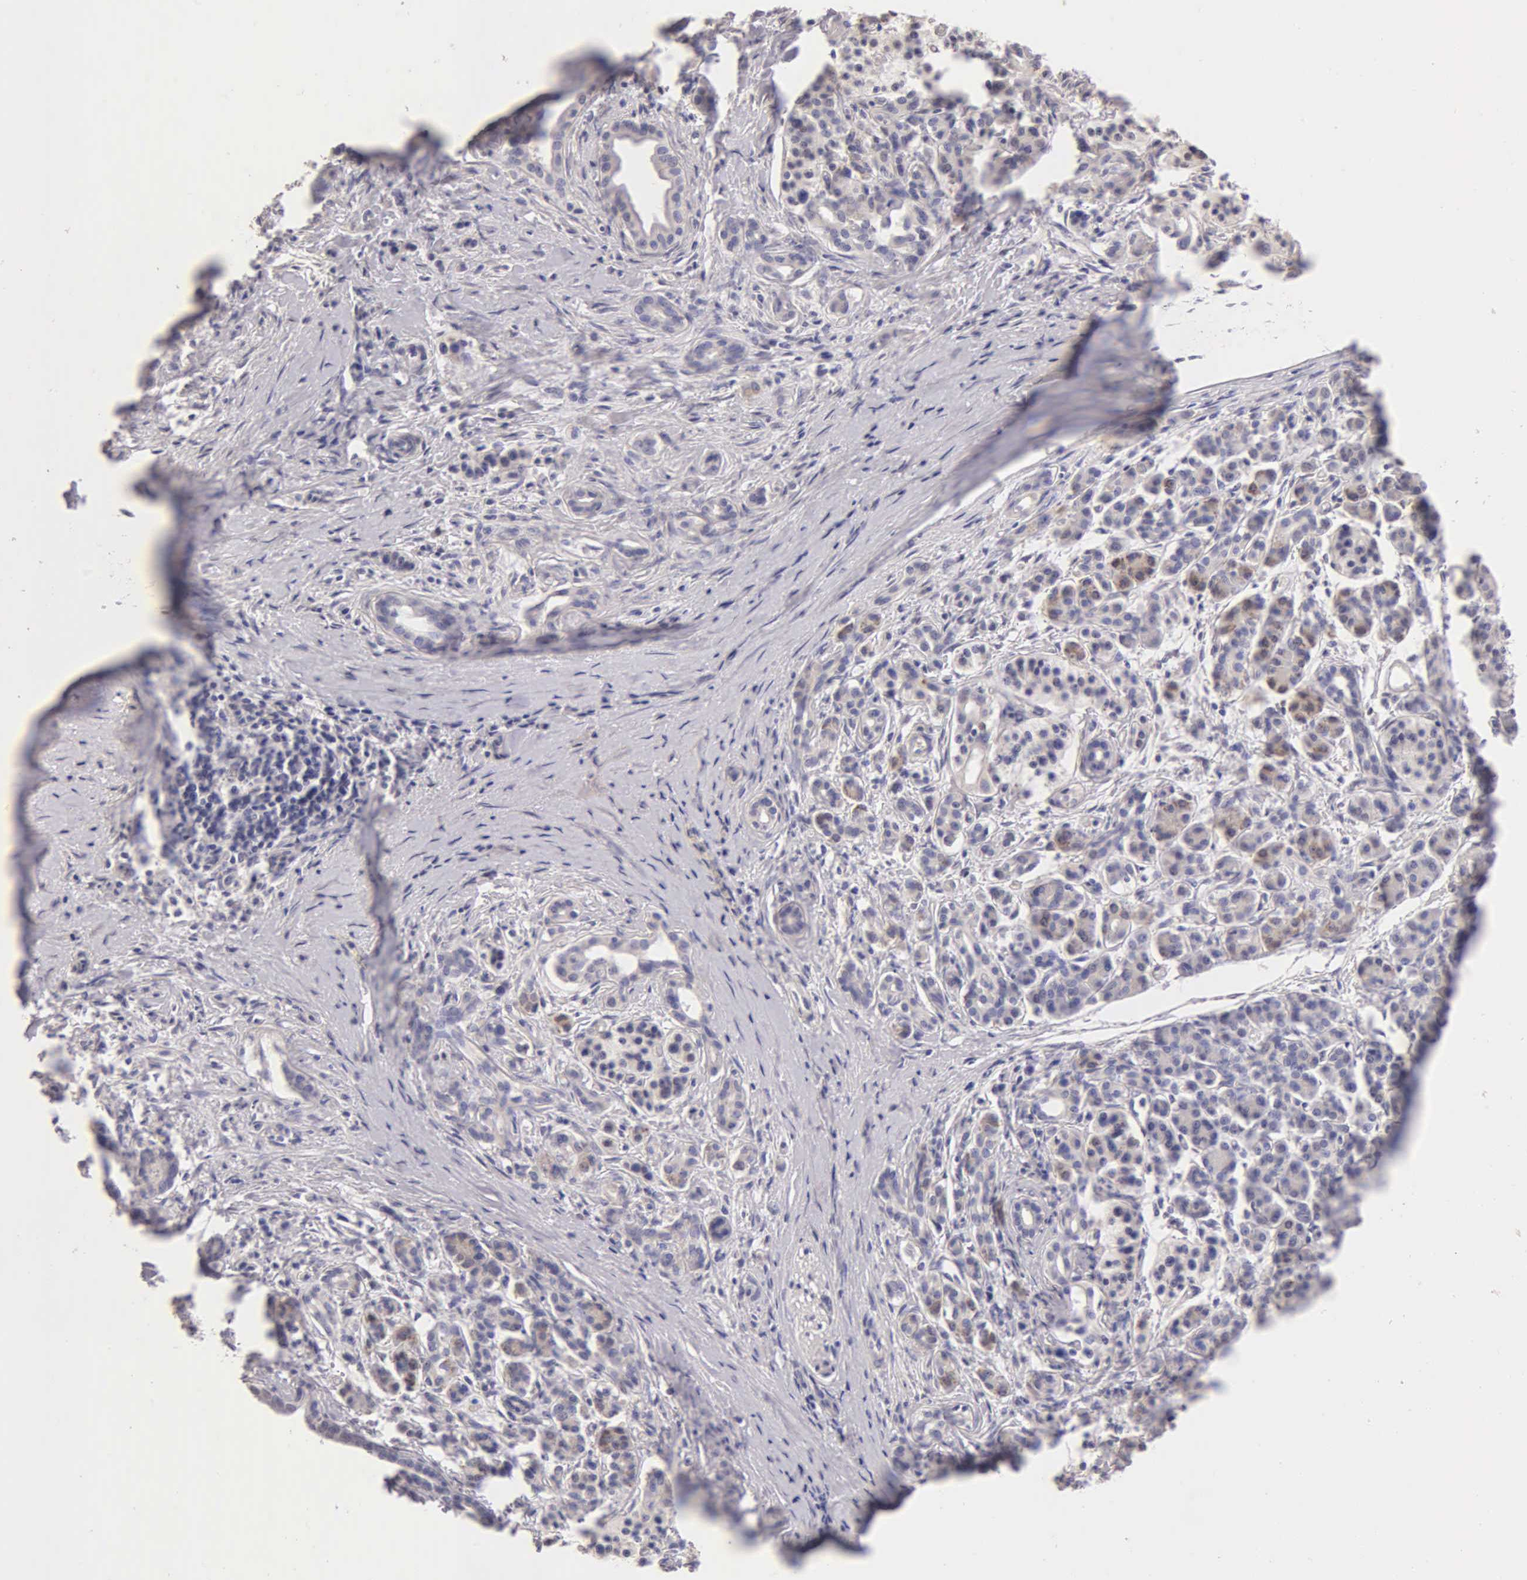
{"staining": {"intensity": "negative", "quantity": "none", "location": "none"}, "tissue": "pancreatic cancer", "cell_type": "Tumor cells", "image_type": "cancer", "snomed": [{"axis": "morphology", "description": "Adenocarcinoma, NOS"}, {"axis": "topography", "description": "Pancreas"}], "caption": "An image of adenocarcinoma (pancreatic) stained for a protein demonstrates no brown staining in tumor cells.", "gene": "ESR1", "patient": {"sex": "male", "age": 59}}